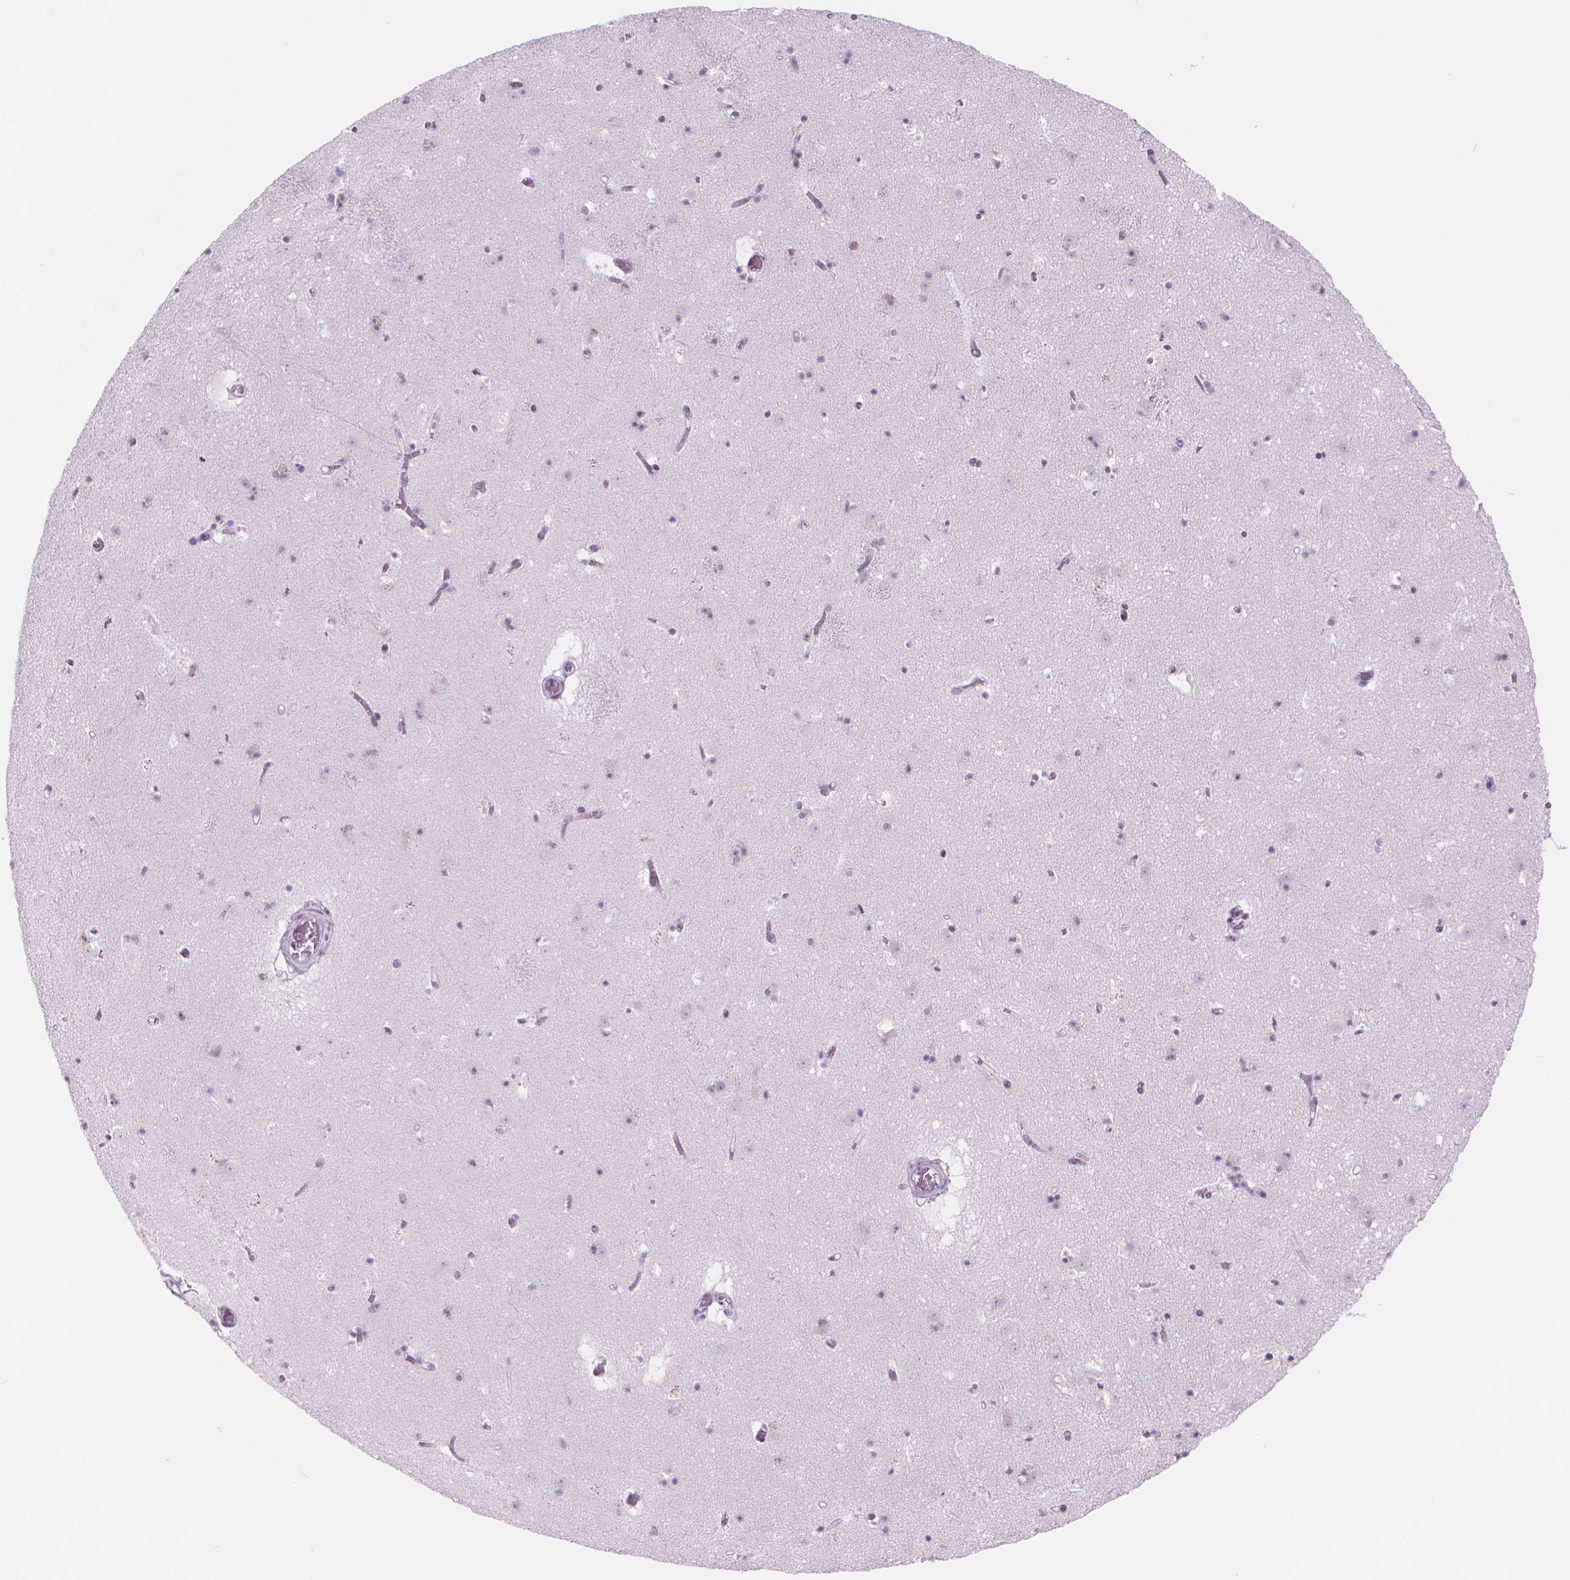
{"staining": {"intensity": "moderate", "quantity": "<25%", "location": "nuclear"}, "tissue": "caudate", "cell_type": "Glial cells", "image_type": "normal", "snomed": [{"axis": "morphology", "description": "Normal tissue, NOS"}, {"axis": "topography", "description": "Lateral ventricle wall"}], "caption": "Protein expression by IHC shows moderate nuclear expression in about <25% of glial cells in normal caudate. The protein of interest is shown in brown color, while the nuclei are stained blue.", "gene": "POLR3D", "patient": {"sex": "female", "age": 42}}